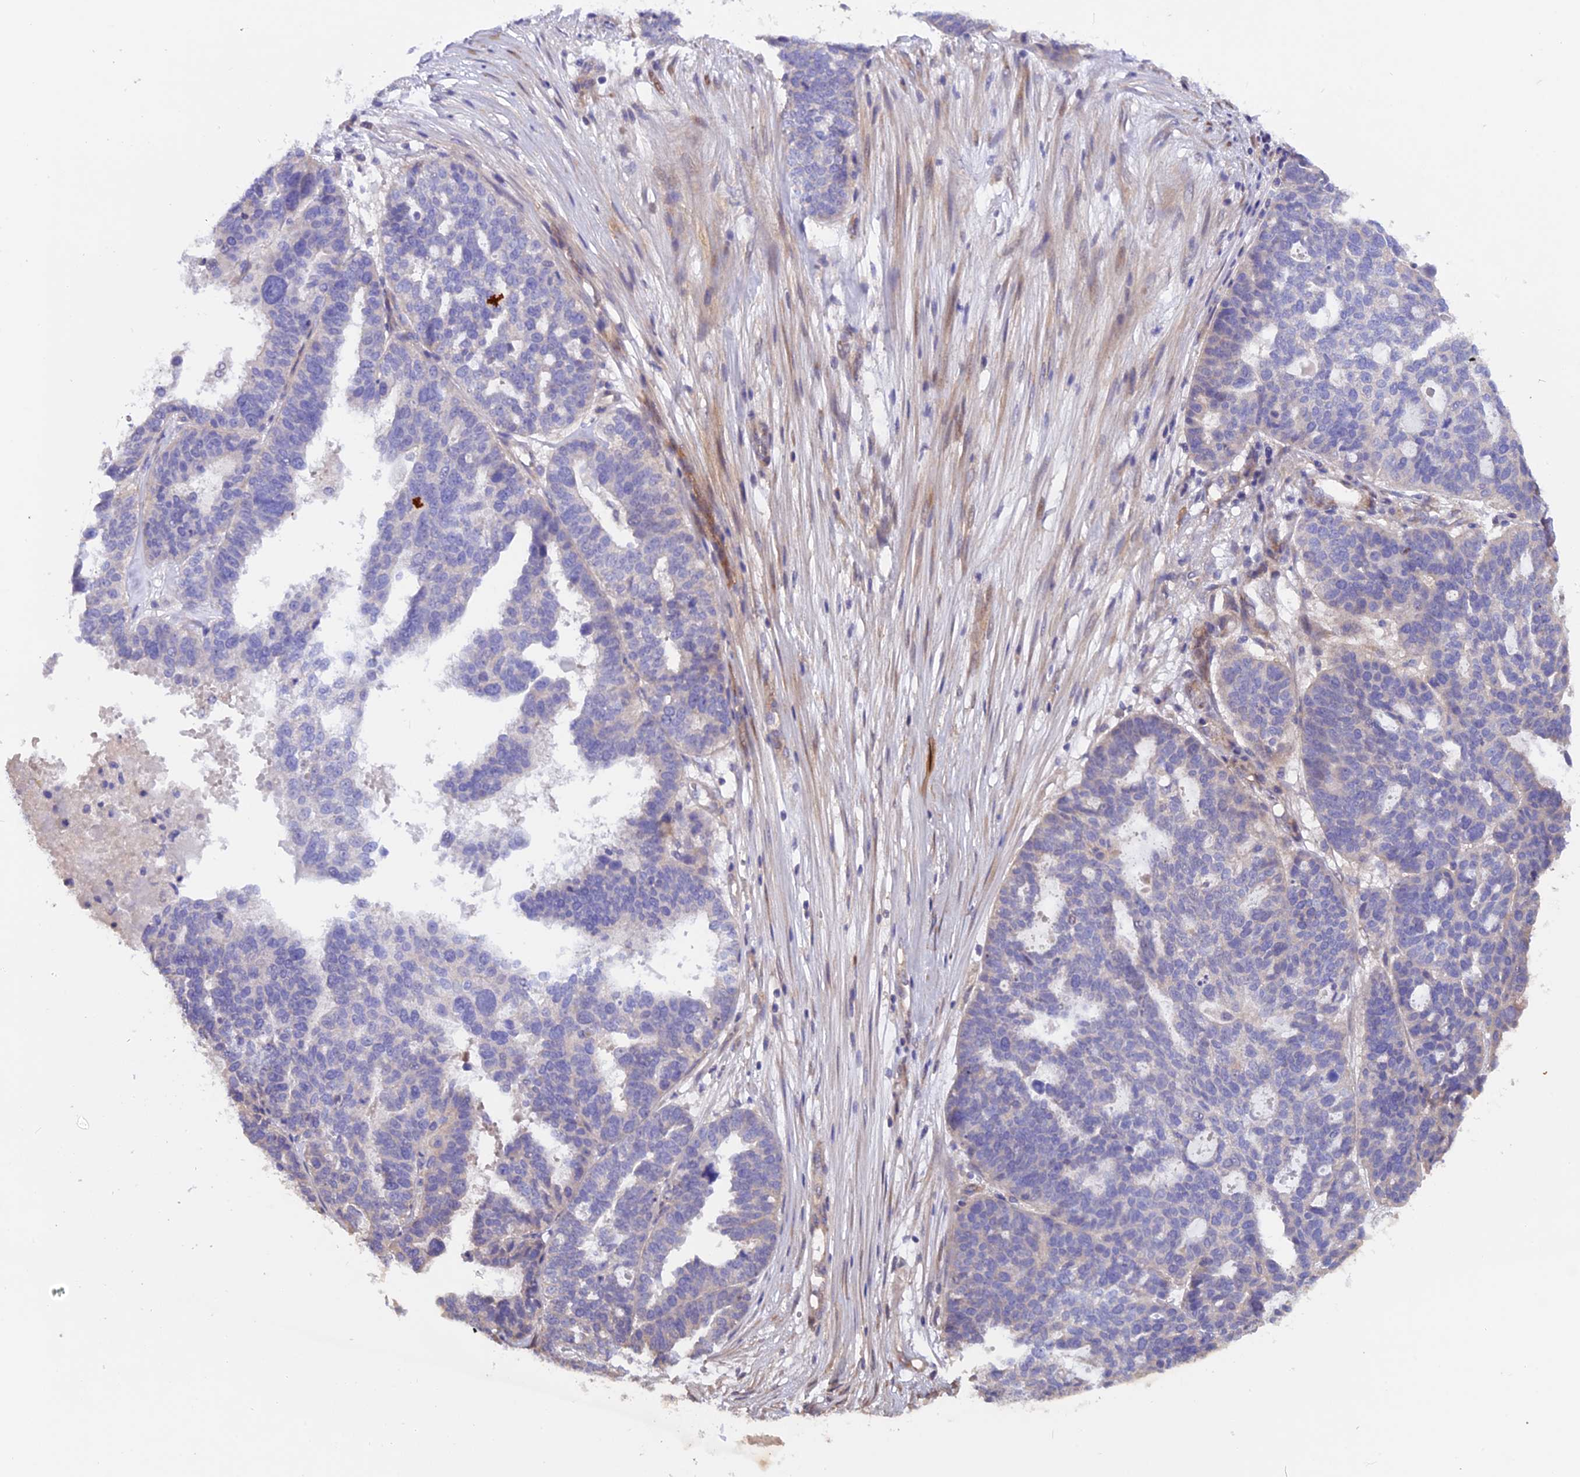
{"staining": {"intensity": "negative", "quantity": "none", "location": "none"}, "tissue": "ovarian cancer", "cell_type": "Tumor cells", "image_type": "cancer", "snomed": [{"axis": "morphology", "description": "Cystadenocarcinoma, serous, NOS"}, {"axis": "topography", "description": "Ovary"}], "caption": "Protein analysis of serous cystadenocarcinoma (ovarian) reveals no significant expression in tumor cells.", "gene": "HYCC1", "patient": {"sex": "female", "age": 59}}